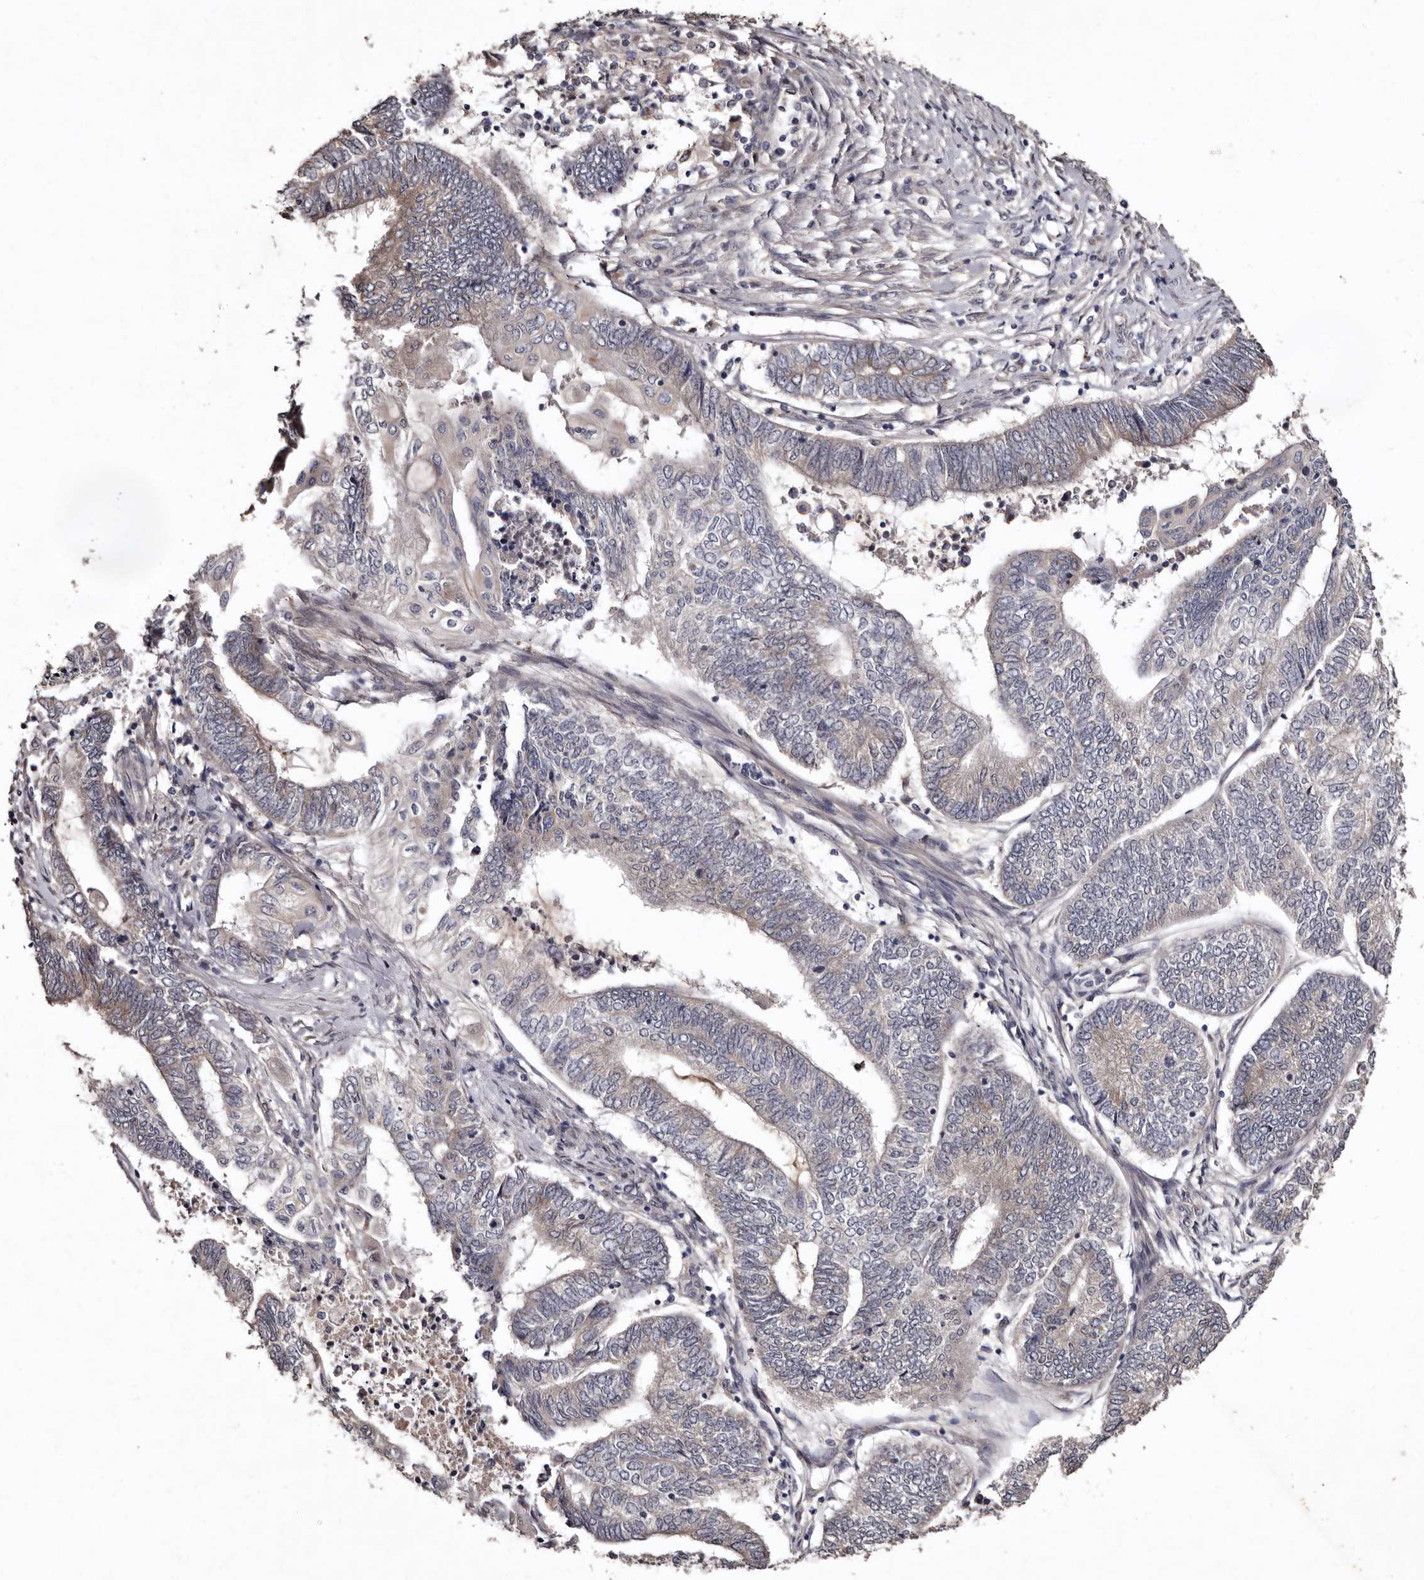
{"staining": {"intensity": "weak", "quantity": "<25%", "location": "cytoplasmic/membranous"}, "tissue": "endometrial cancer", "cell_type": "Tumor cells", "image_type": "cancer", "snomed": [{"axis": "morphology", "description": "Adenocarcinoma, NOS"}, {"axis": "topography", "description": "Uterus"}, {"axis": "topography", "description": "Endometrium"}], "caption": "Immunohistochemistry (IHC) histopathology image of human adenocarcinoma (endometrial) stained for a protein (brown), which displays no staining in tumor cells.", "gene": "FAM91A1", "patient": {"sex": "female", "age": 70}}